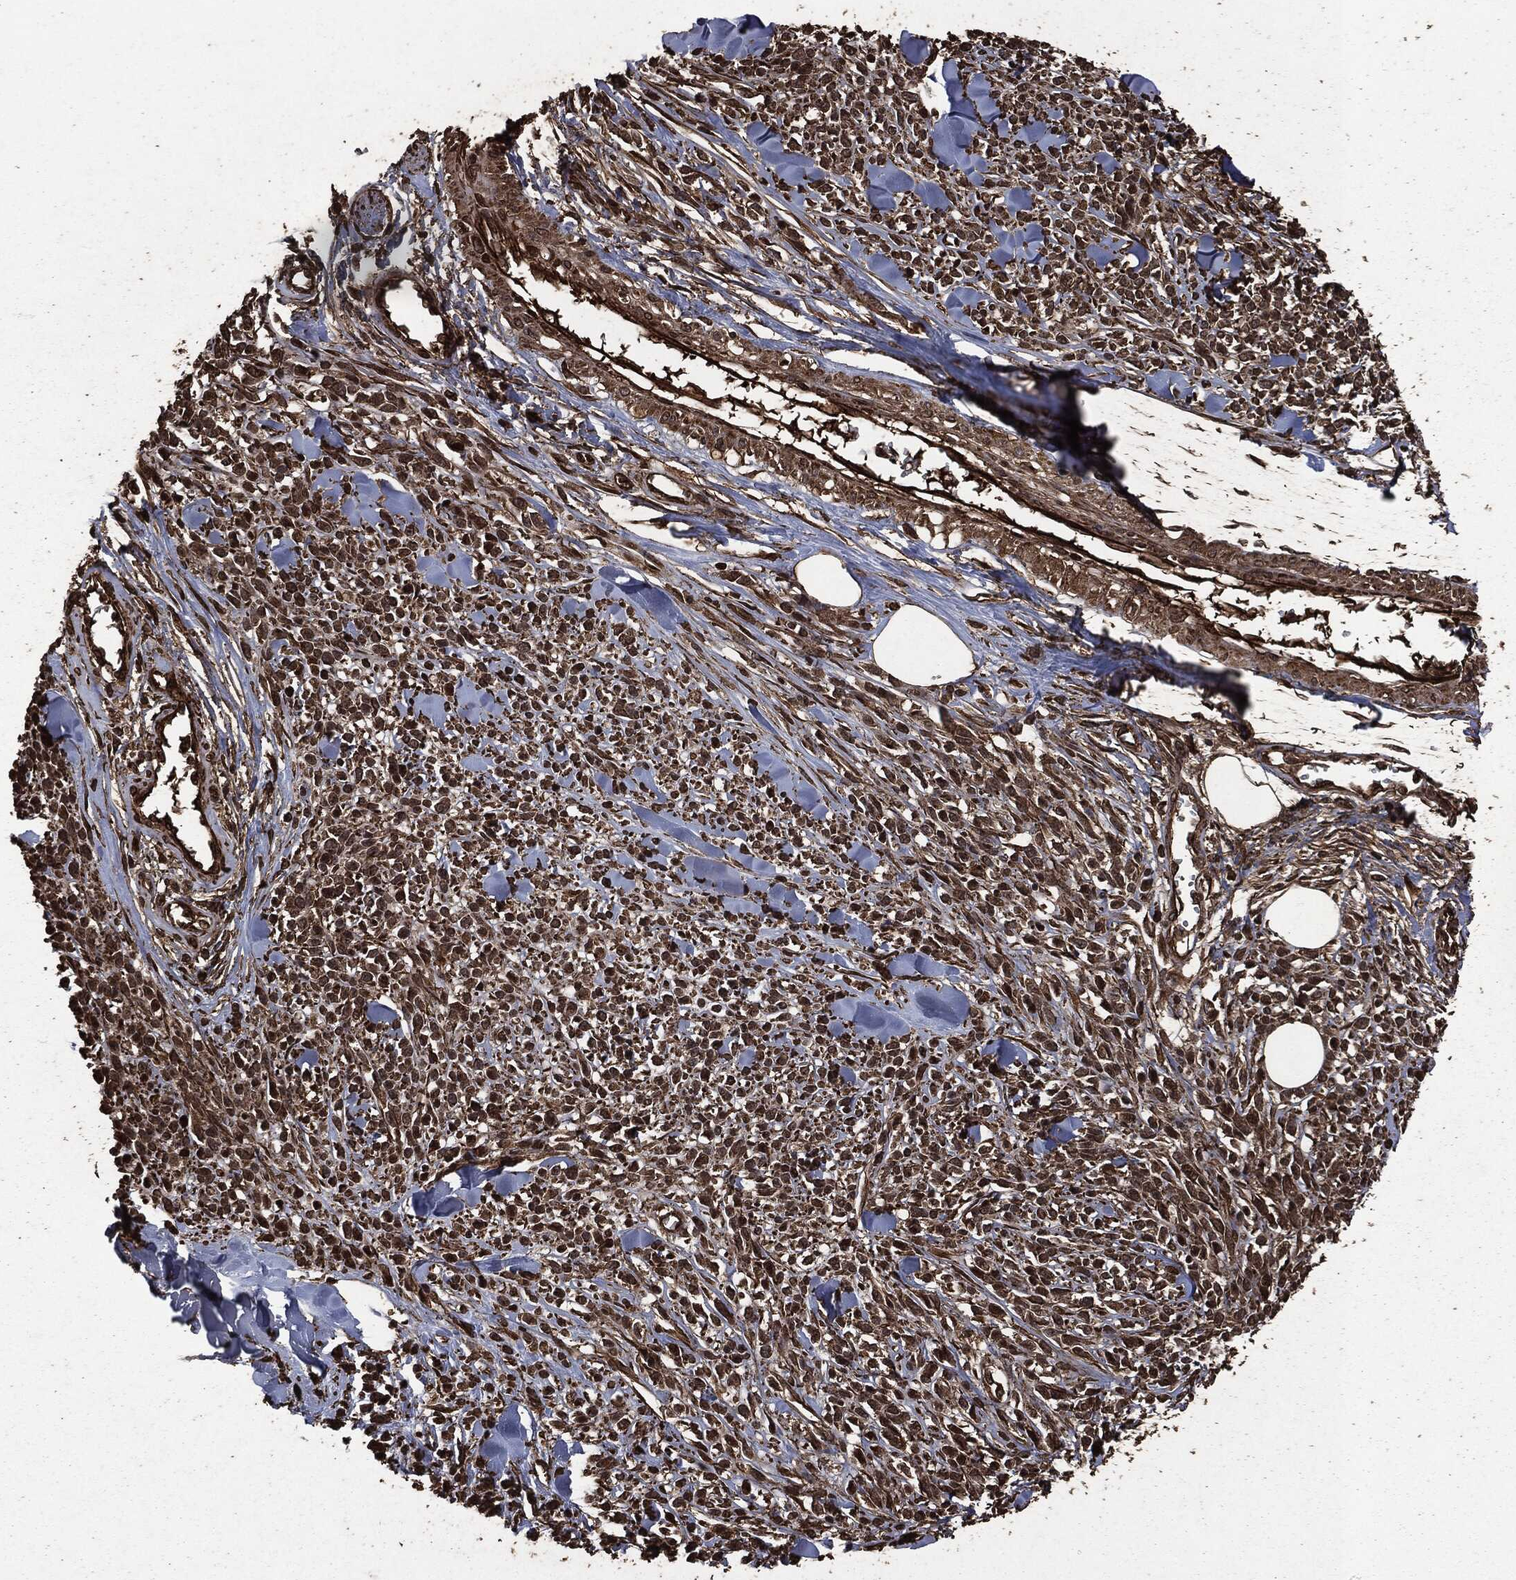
{"staining": {"intensity": "strong", "quantity": "25%-75%", "location": "cytoplasmic/membranous,nuclear"}, "tissue": "melanoma", "cell_type": "Tumor cells", "image_type": "cancer", "snomed": [{"axis": "morphology", "description": "Malignant melanoma, NOS"}, {"axis": "topography", "description": "Skin"}, {"axis": "topography", "description": "Skin of trunk"}], "caption": "This image demonstrates IHC staining of melanoma, with high strong cytoplasmic/membranous and nuclear expression in approximately 25%-75% of tumor cells.", "gene": "HRAS", "patient": {"sex": "male", "age": 74}}